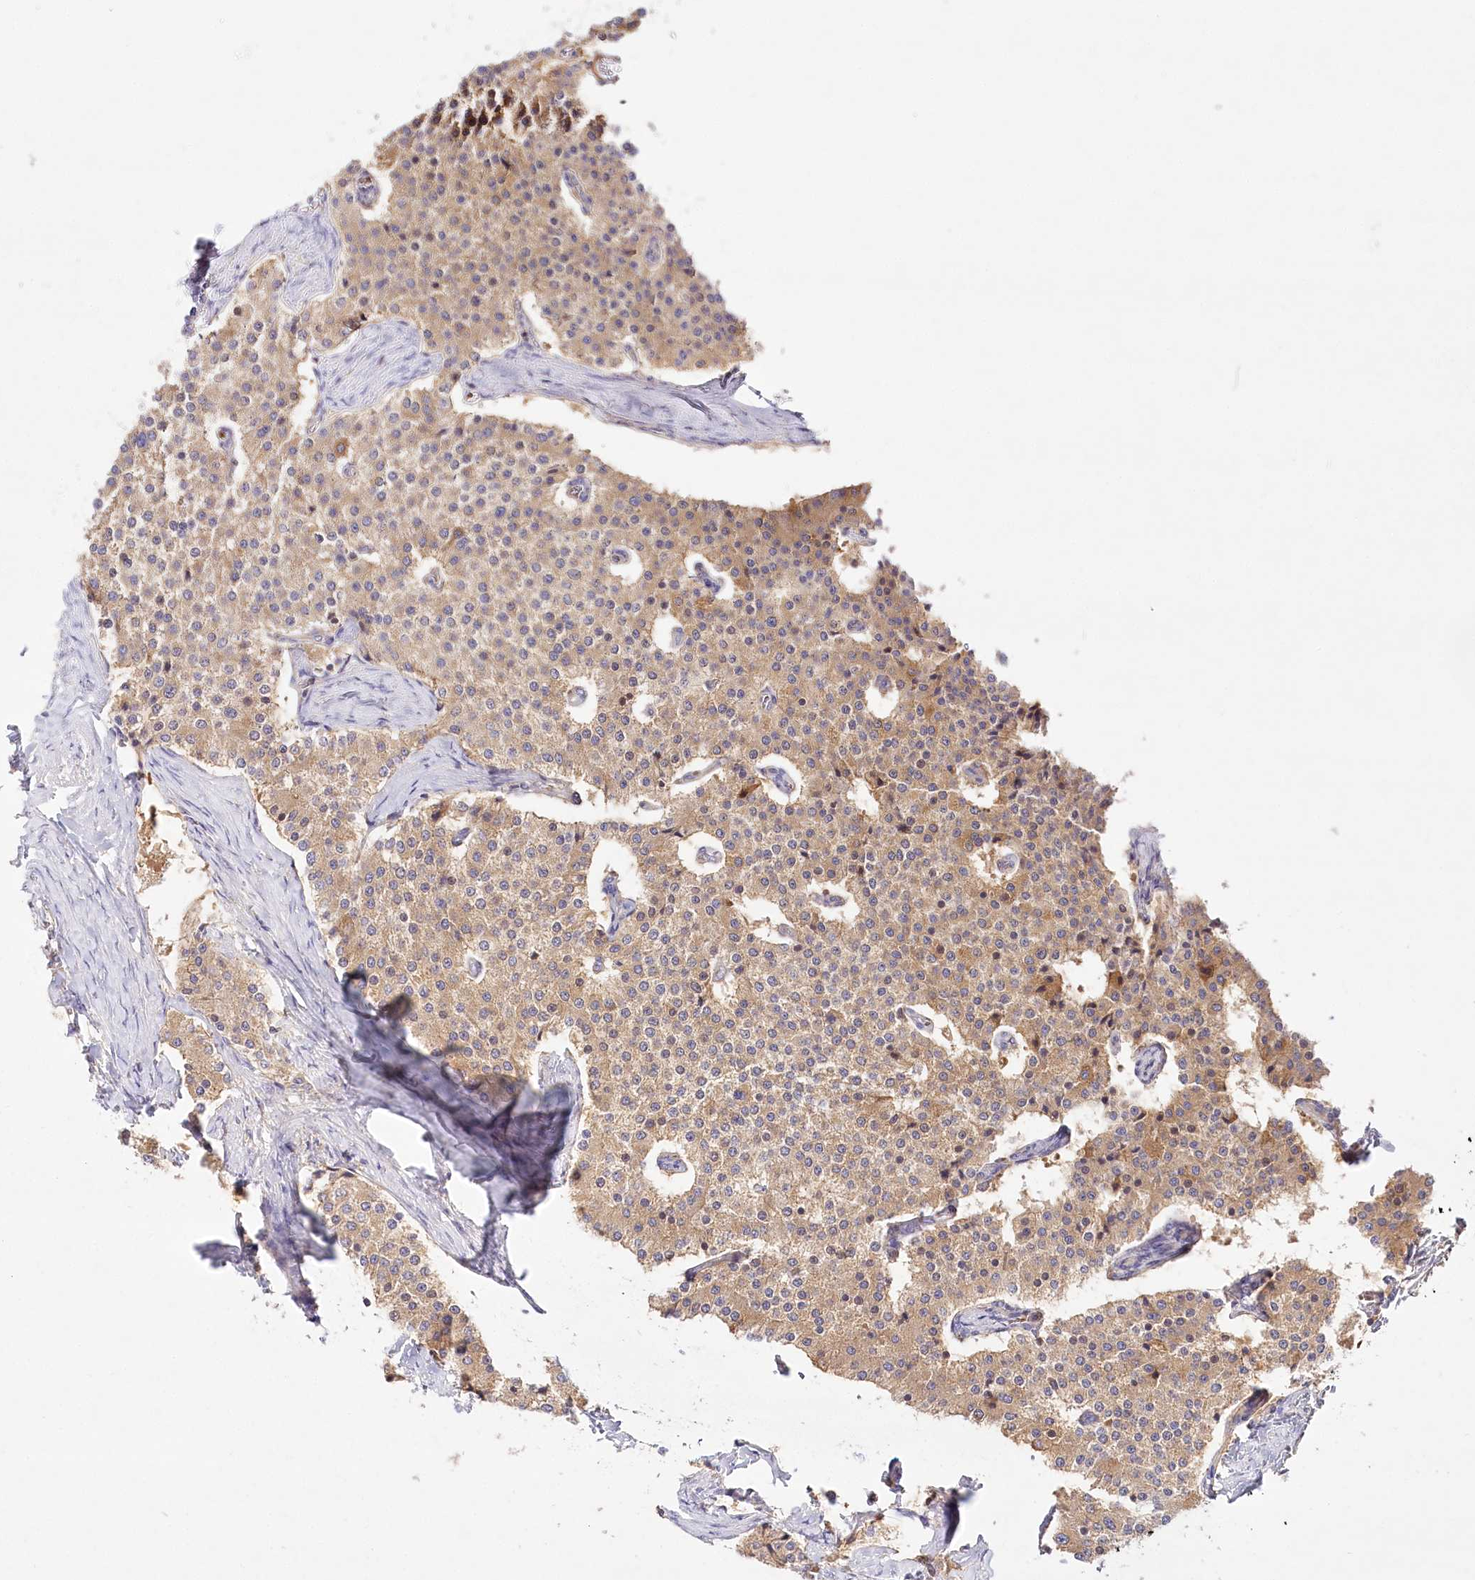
{"staining": {"intensity": "weak", "quantity": ">75%", "location": "cytoplasmic/membranous"}, "tissue": "carcinoid", "cell_type": "Tumor cells", "image_type": "cancer", "snomed": [{"axis": "morphology", "description": "Carcinoid, malignant, NOS"}, {"axis": "topography", "description": "Colon"}], "caption": "Protein expression analysis of carcinoid exhibits weak cytoplasmic/membranous expression in approximately >75% of tumor cells.", "gene": "ABRAXAS2", "patient": {"sex": "female", "age": 52}}